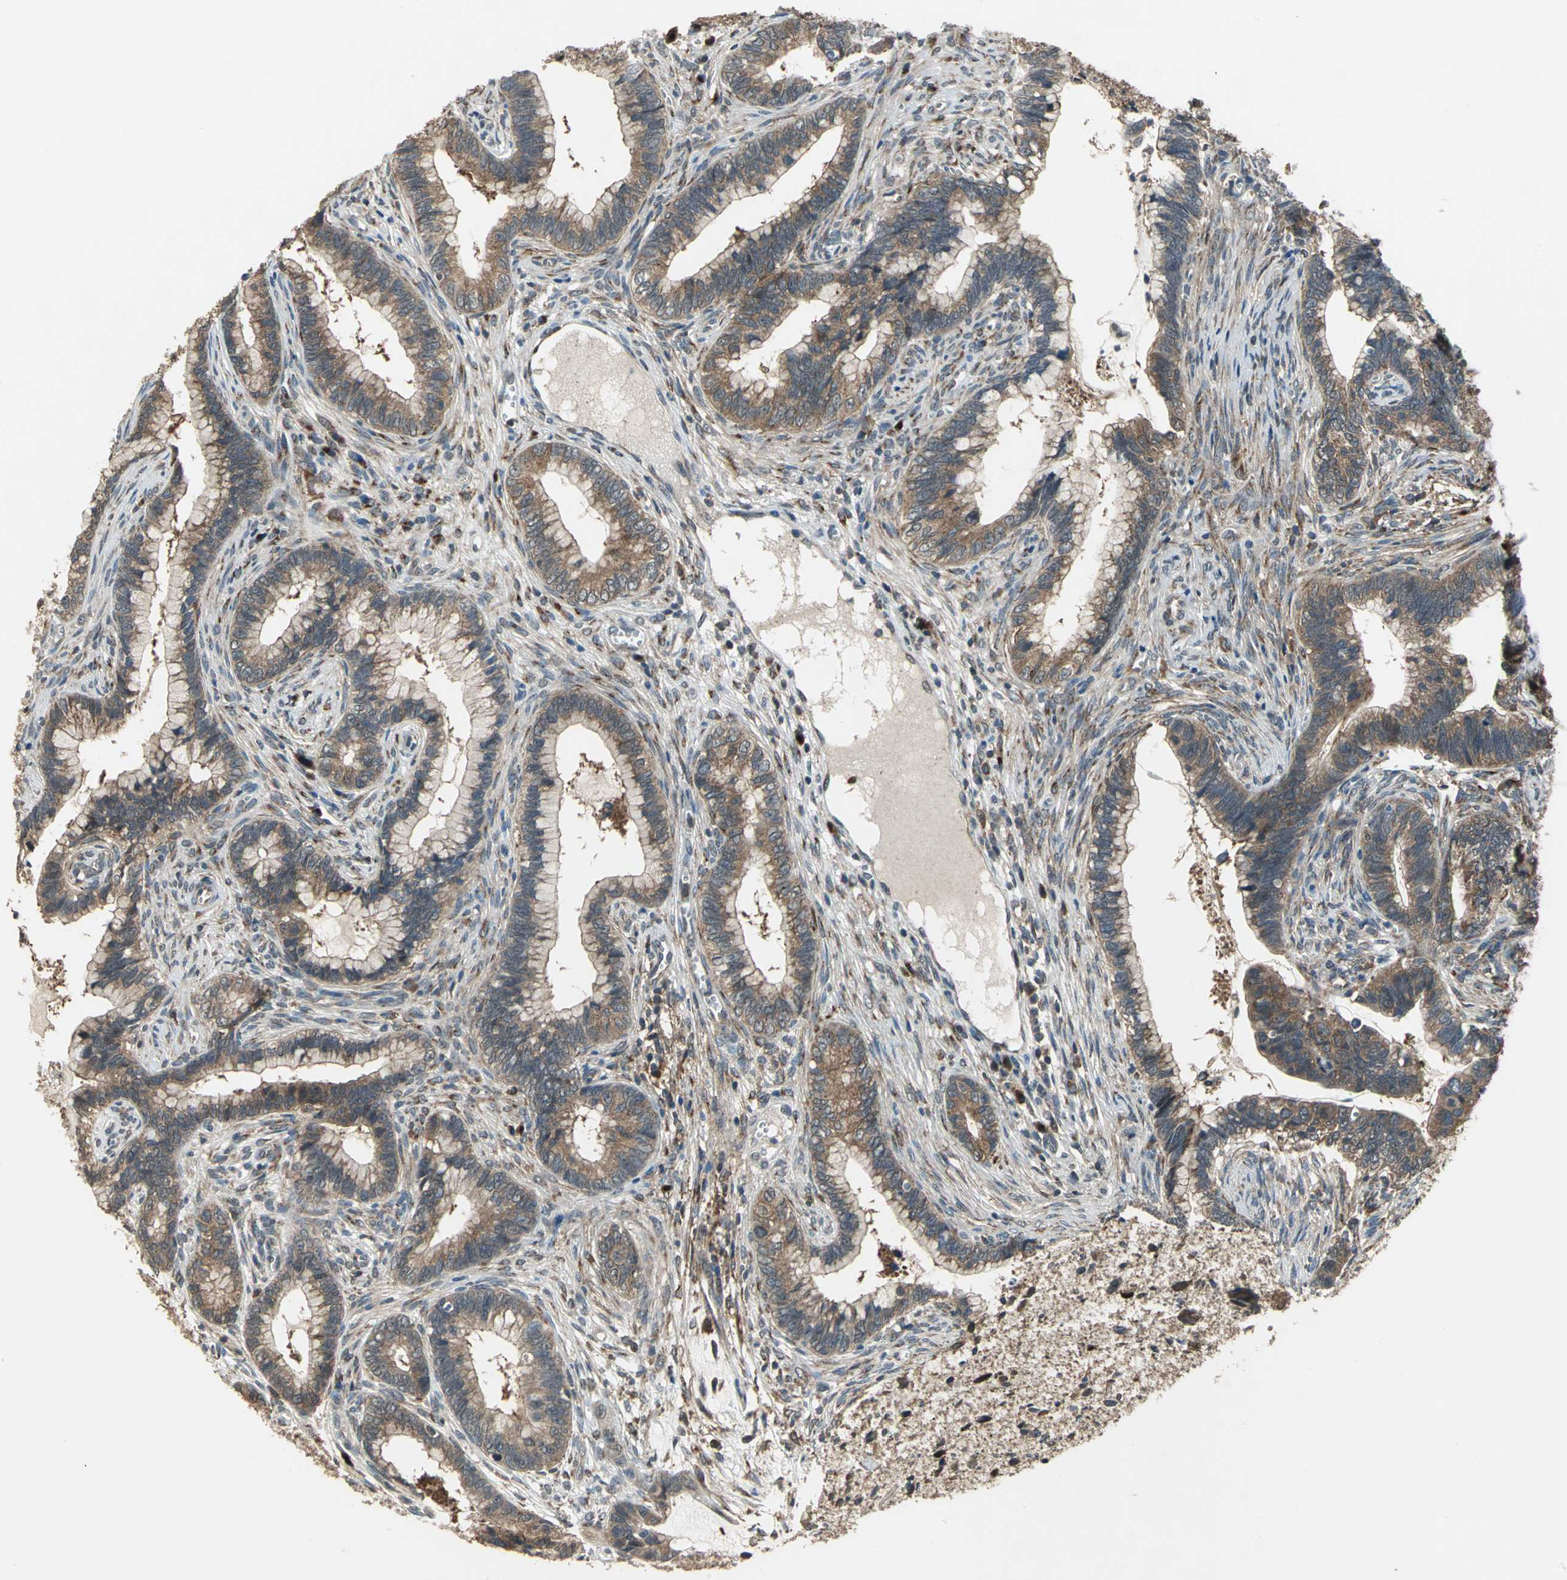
{"staining": {"intensity": "moderate", "quantity": ">75%", "location": "cytoplasmic/membranous"}, "tissue": "cervical cancer", "cell_type": "Tumor cells", "image_type": "cancer", "snomed": [{"axis": "morphology", "description": "Adenocarcinoma, NOS"}, {"axis": "topography", "description": "Cervix"}], "caption": "Moderate cytoplasmic/membranous protein expression is seen in about >75% of tumor cells in cervical cancer (adenocarcinoma).", "gene": "NFKBIE", "patient": {"sex": "female", "age": 44}}